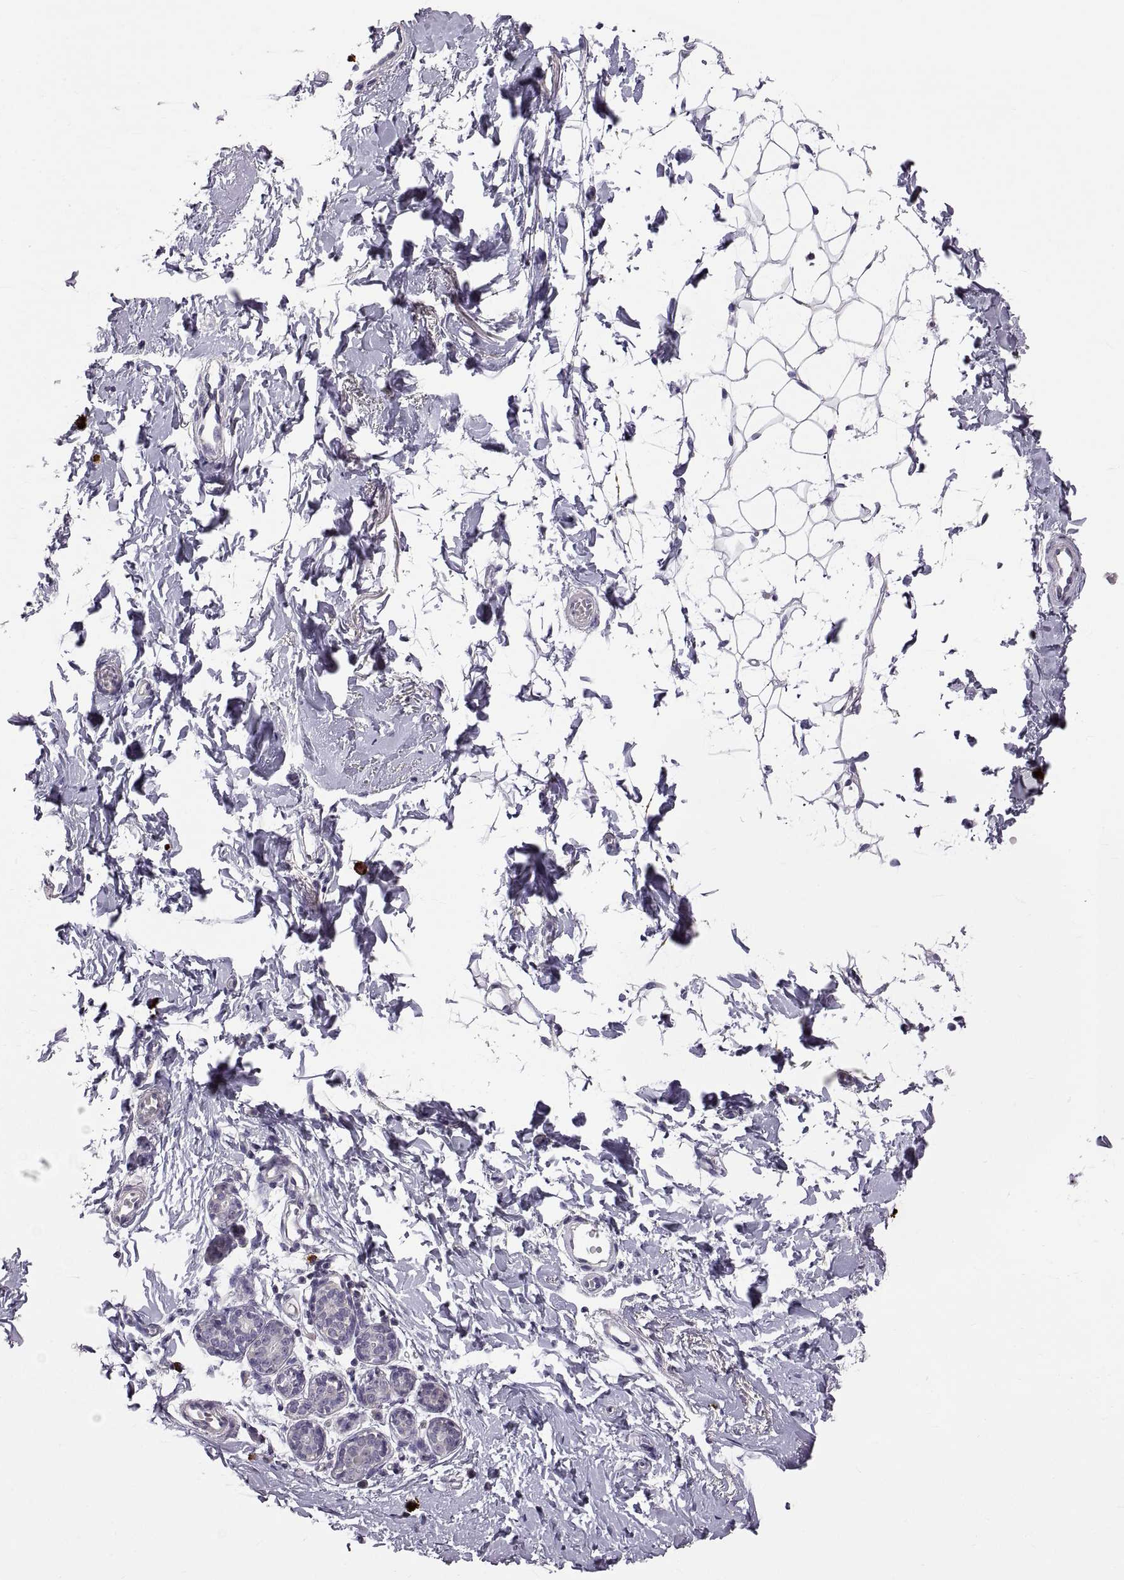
{"staining": {"intensity": "negative", "quantity": "none", "location": "none"}, "tissue": "breast", "cell_type": "Adipocytes", "image_type": "normal", "snomed": [{"axis": "morphology", "description": "Normal tissue, NOS"}, {"axis": "topography", "description": "Breast"}], "caption": "The micrograph shows no staining of adipocytes in benign breast.", "gene": "WFDC8", "patient": {"sex": "female", "age": 37}}